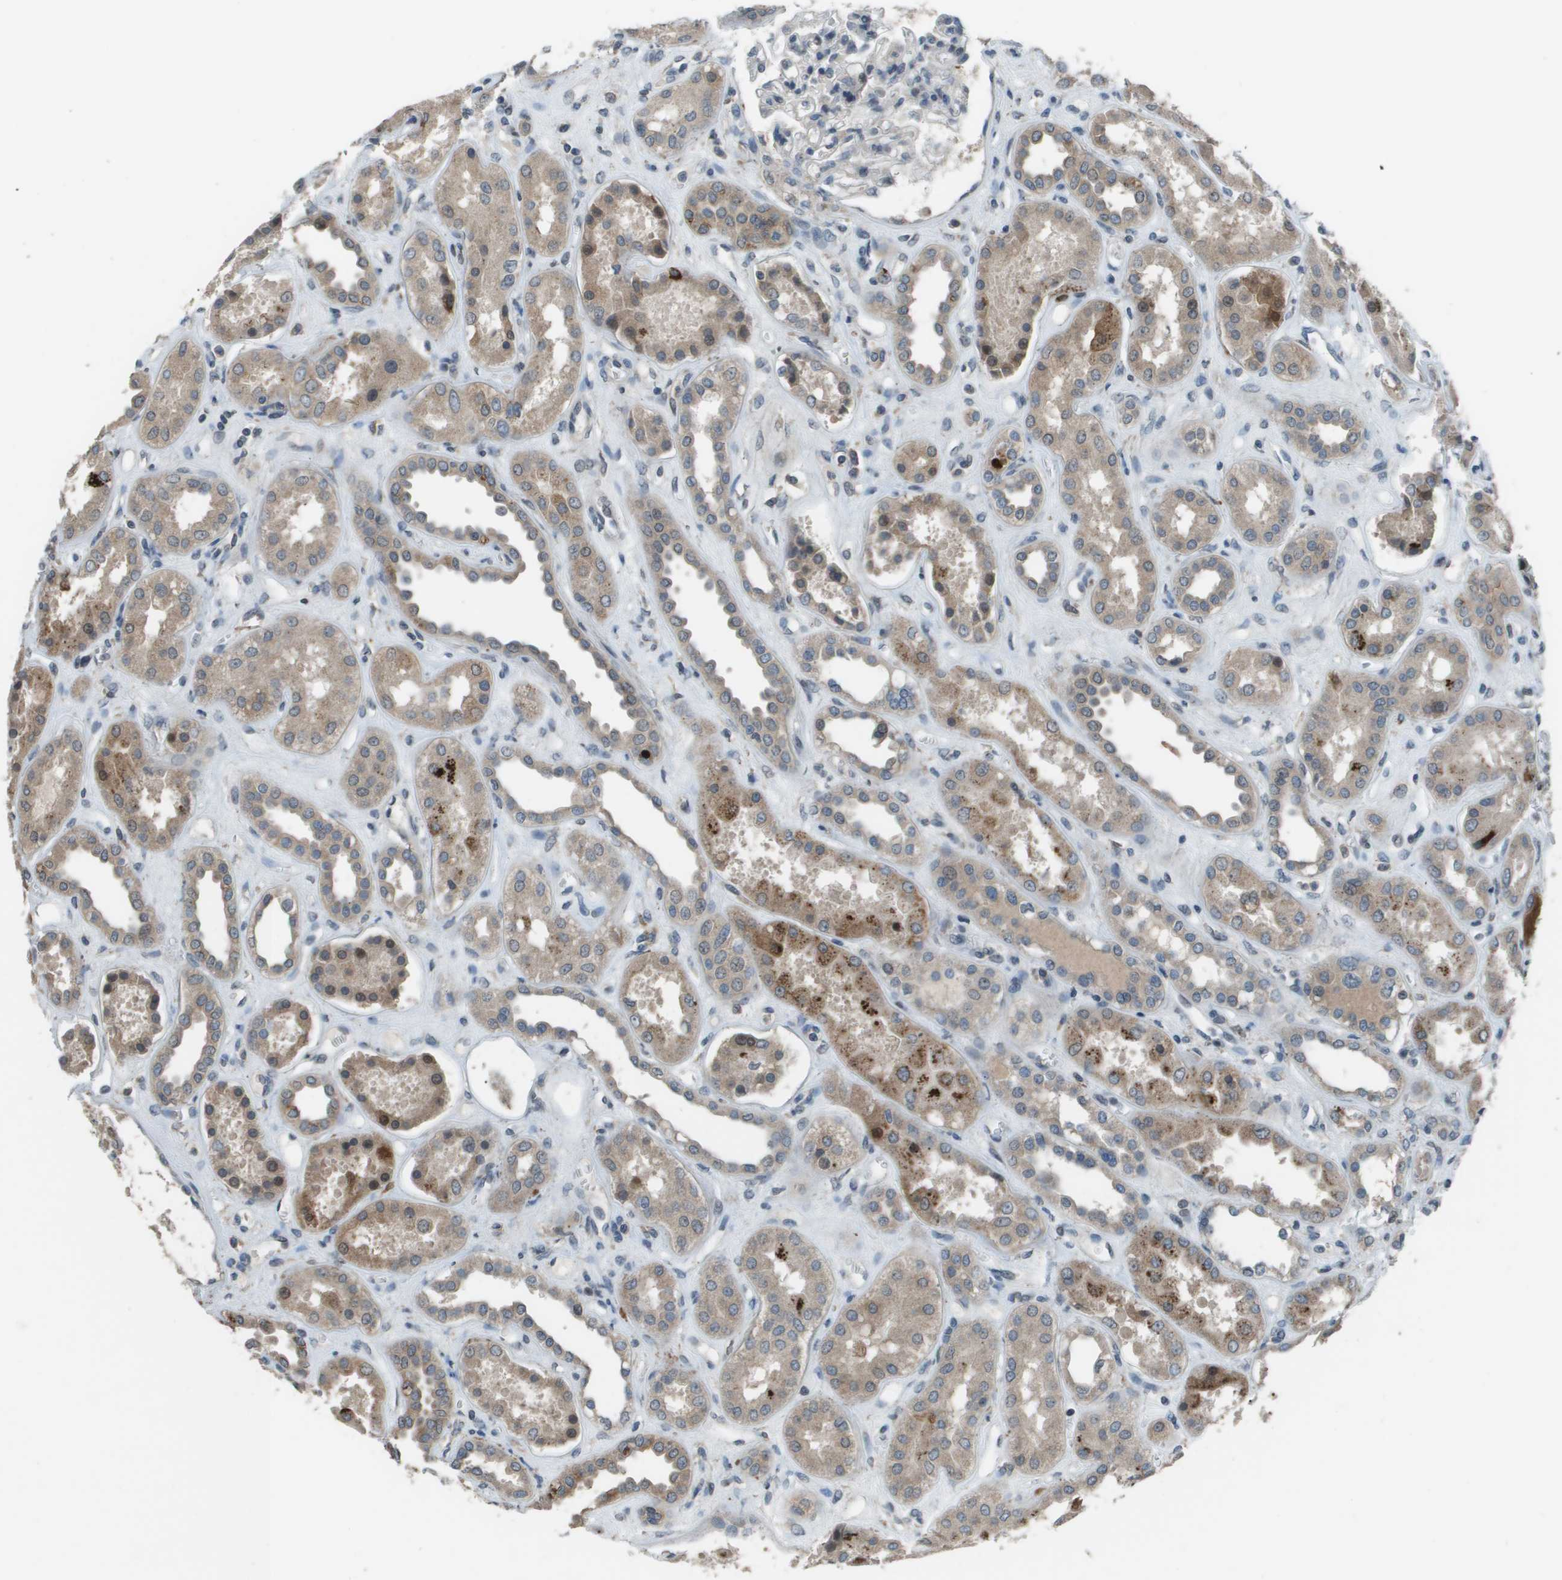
{"staining": {"intensity": "negative", "quantity": "none", "location": "none"}, "tissue": "kidney", "cell_type": "Cells in glomeruli", "image_type": "normal", "snomed": [{"axis": "morphology", "description": "Normal tissue, NOS"}, {"axis": "topography", "description": "Kidney"}], "caption": "Immunohistochemical staining of unremarkable human kidney shows no significant staining in cells in glomeruli.", "gene": "GOSR2", "patient": {"sex": "male", "age": 59}}